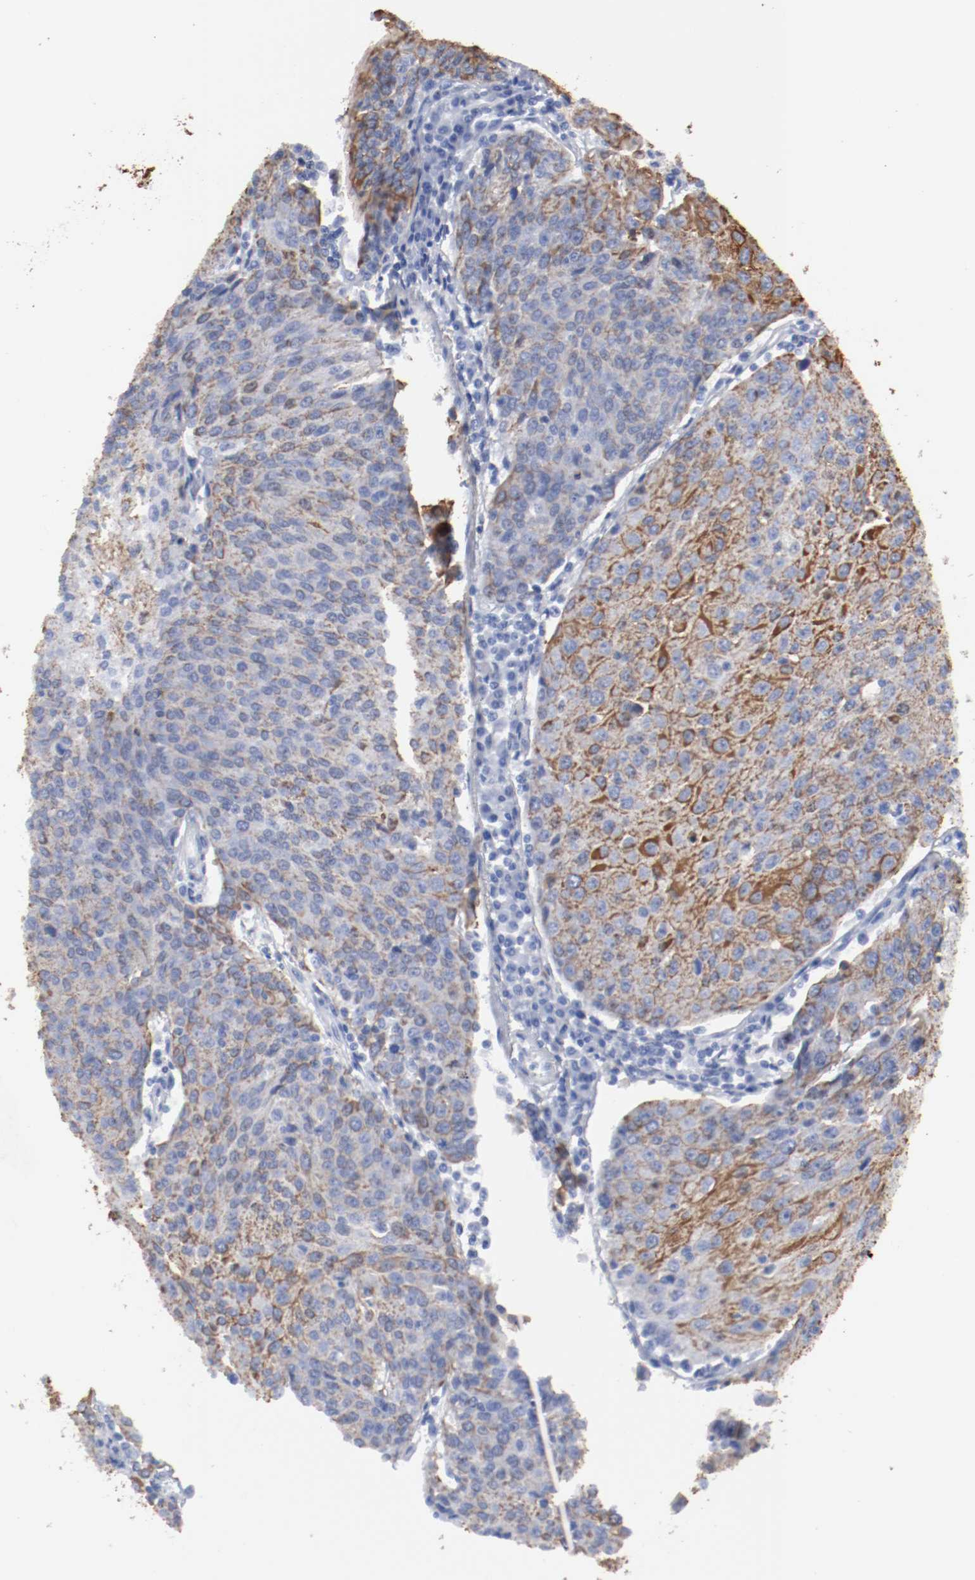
{"staining": {"intensity": "moderate", "quantity": "25%-75%", "location": "cytoplasmic/membranous"}, "tissue": "urothelial cancer", "cell_type": "Tumor cells", "image_type": "cancer", "snomed": [{"axis": "morphology", "description": "Urothelial carcinoma, High grade"}, {"axis": "topography", "description": "Urinary bladder"}], "caption": "Tumor cells reveal moderate cytoplasmic/membranous staining in approximately 25%-75% of cells in urothelial carcinoma (high-grade). (Stains: DAB in brown, nuclei in blue, Microscopy: brightfield microscopy at high magnification).", "gene": "TSPAN6", "patient": {"sex": "female", "age": 85}}